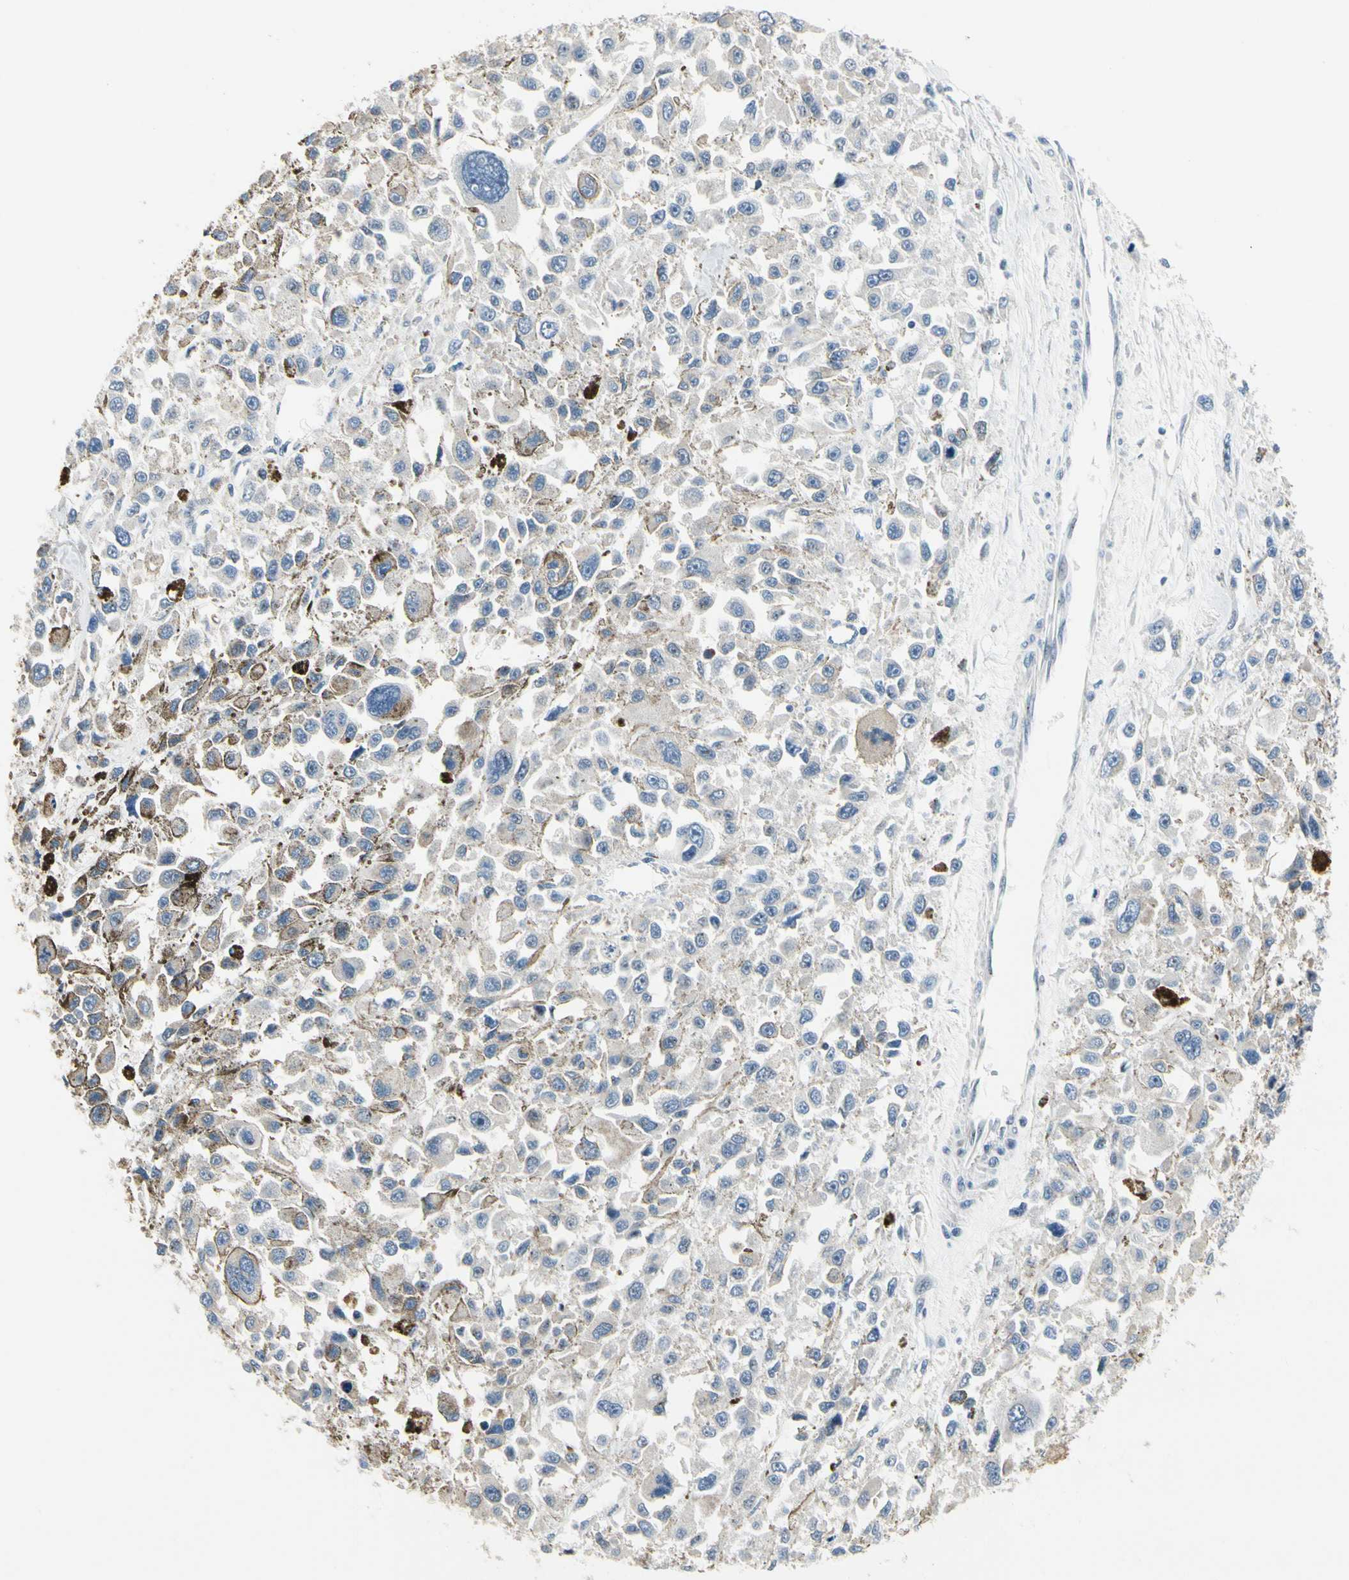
{"staining": {"intensity": "negative", "quantity": "none", "location": "none"}, "tissue": "melanoma", "cell_type": "Tumor cells", "image_type": "cancer", "snomed": [{"axis": "morphology", "description": "Malignant melanoma, Metastatic site"}, {"axis": "topography", "description": "Lymph node"}], "caption": "Tumor cells show no significant protein positivity in malignant melanoma (metastatic site).", "gene": "NFASC", "patient": {"sex": "male", "age": 59}}